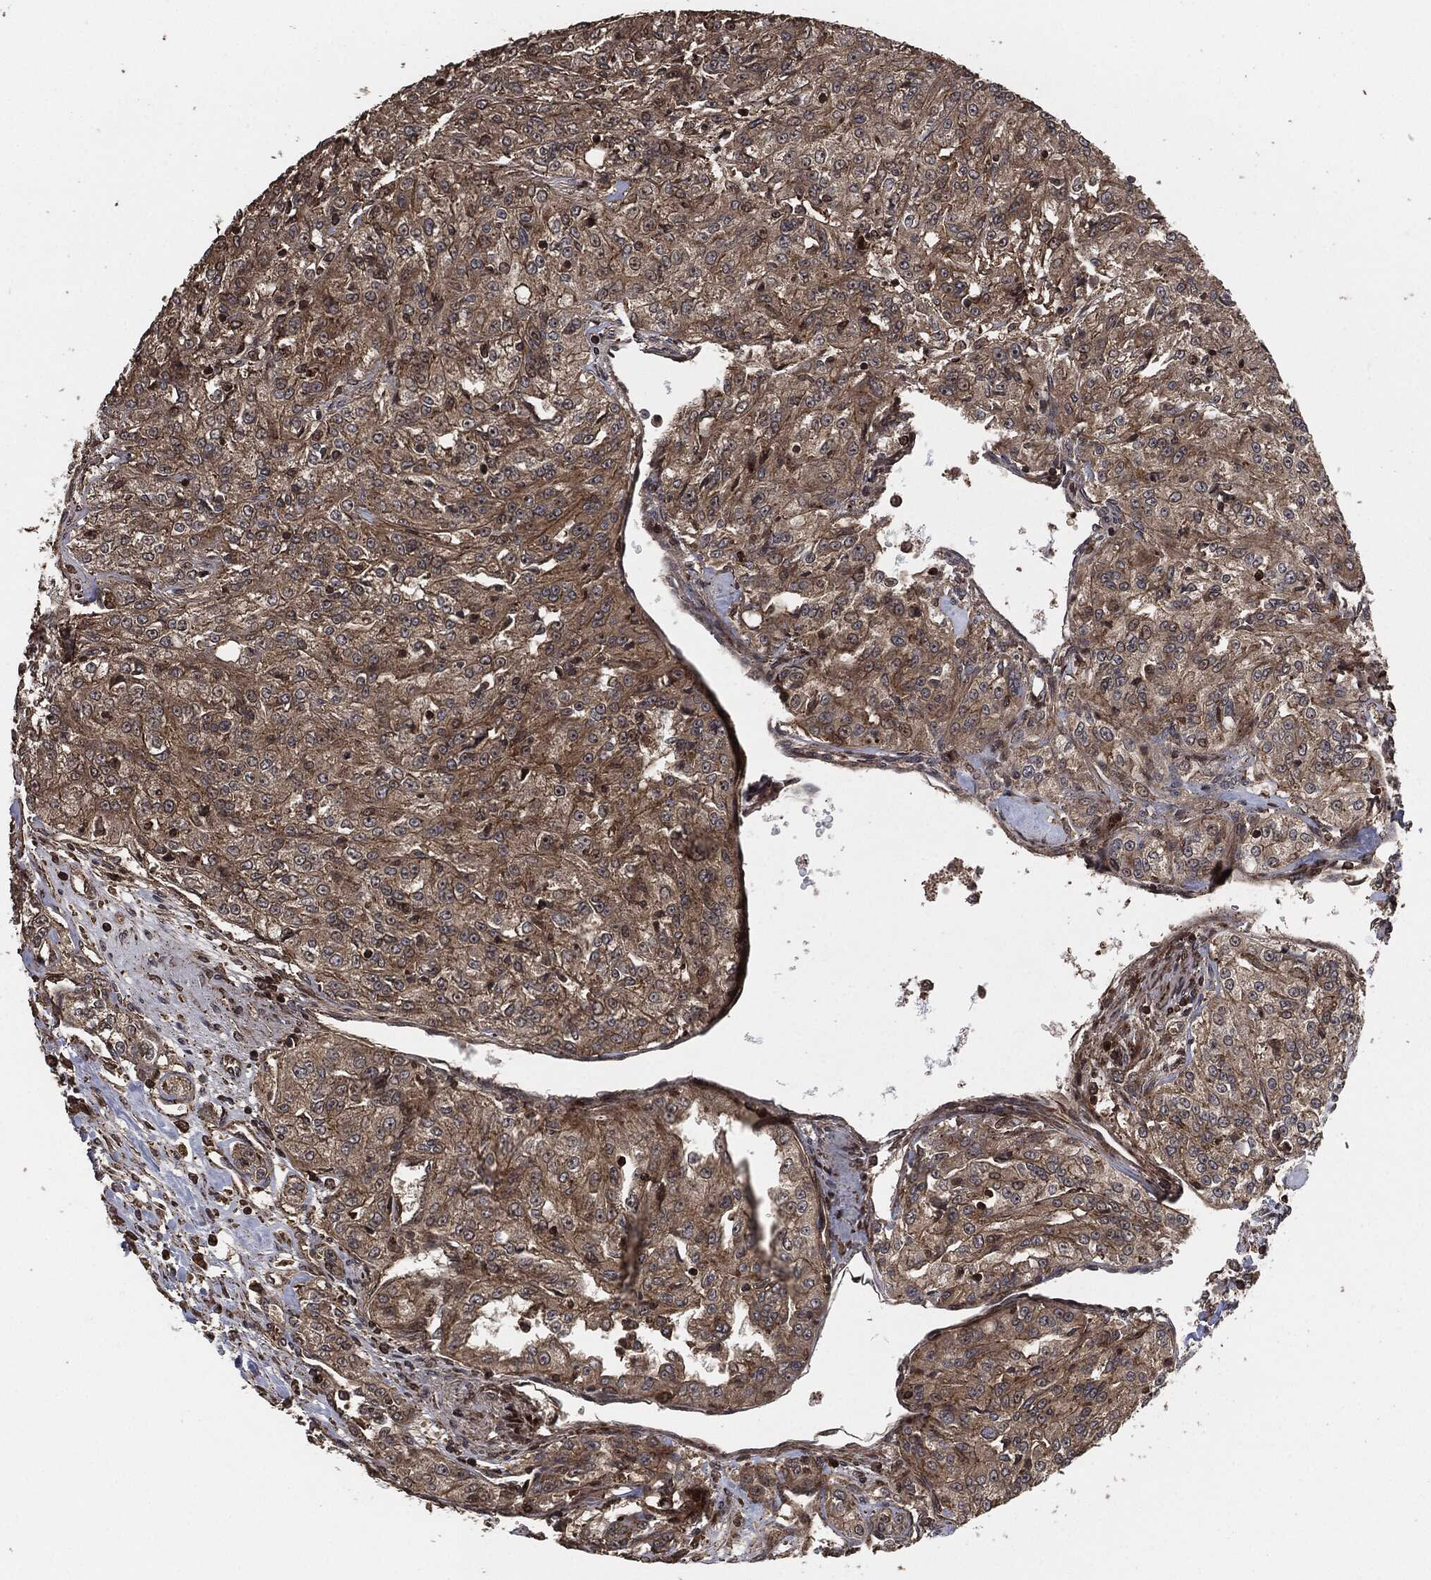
{"staining": {"intensity": "moderate", "quantity": "25%-75%", "location": "cytoplasmic/membranous"}, "tissue": "renal cancer", "cell_type": "Tumor cells", "image_type": "cancer", "snomed": [{"axis": "morphology", "description": "Adenocarcinoma, NOS"}, {"axis": "topography", "description": "Kidney"}], "caption": "Immunohistochemistry (IHC) staining of renal adenocarcinoma, which exhibits medium levels of moderate cytoplasmic/membranous staining in about 25%-75% of tumor cells indicating moderate cytoplasmic/membranous protein staining. The staining was performed using DAB (brown) for protein detection and nuclei were counterstained in hematoxylin (blue).", "gene": "IFIT1", "patient": {"sex": "female", "age": 63}}